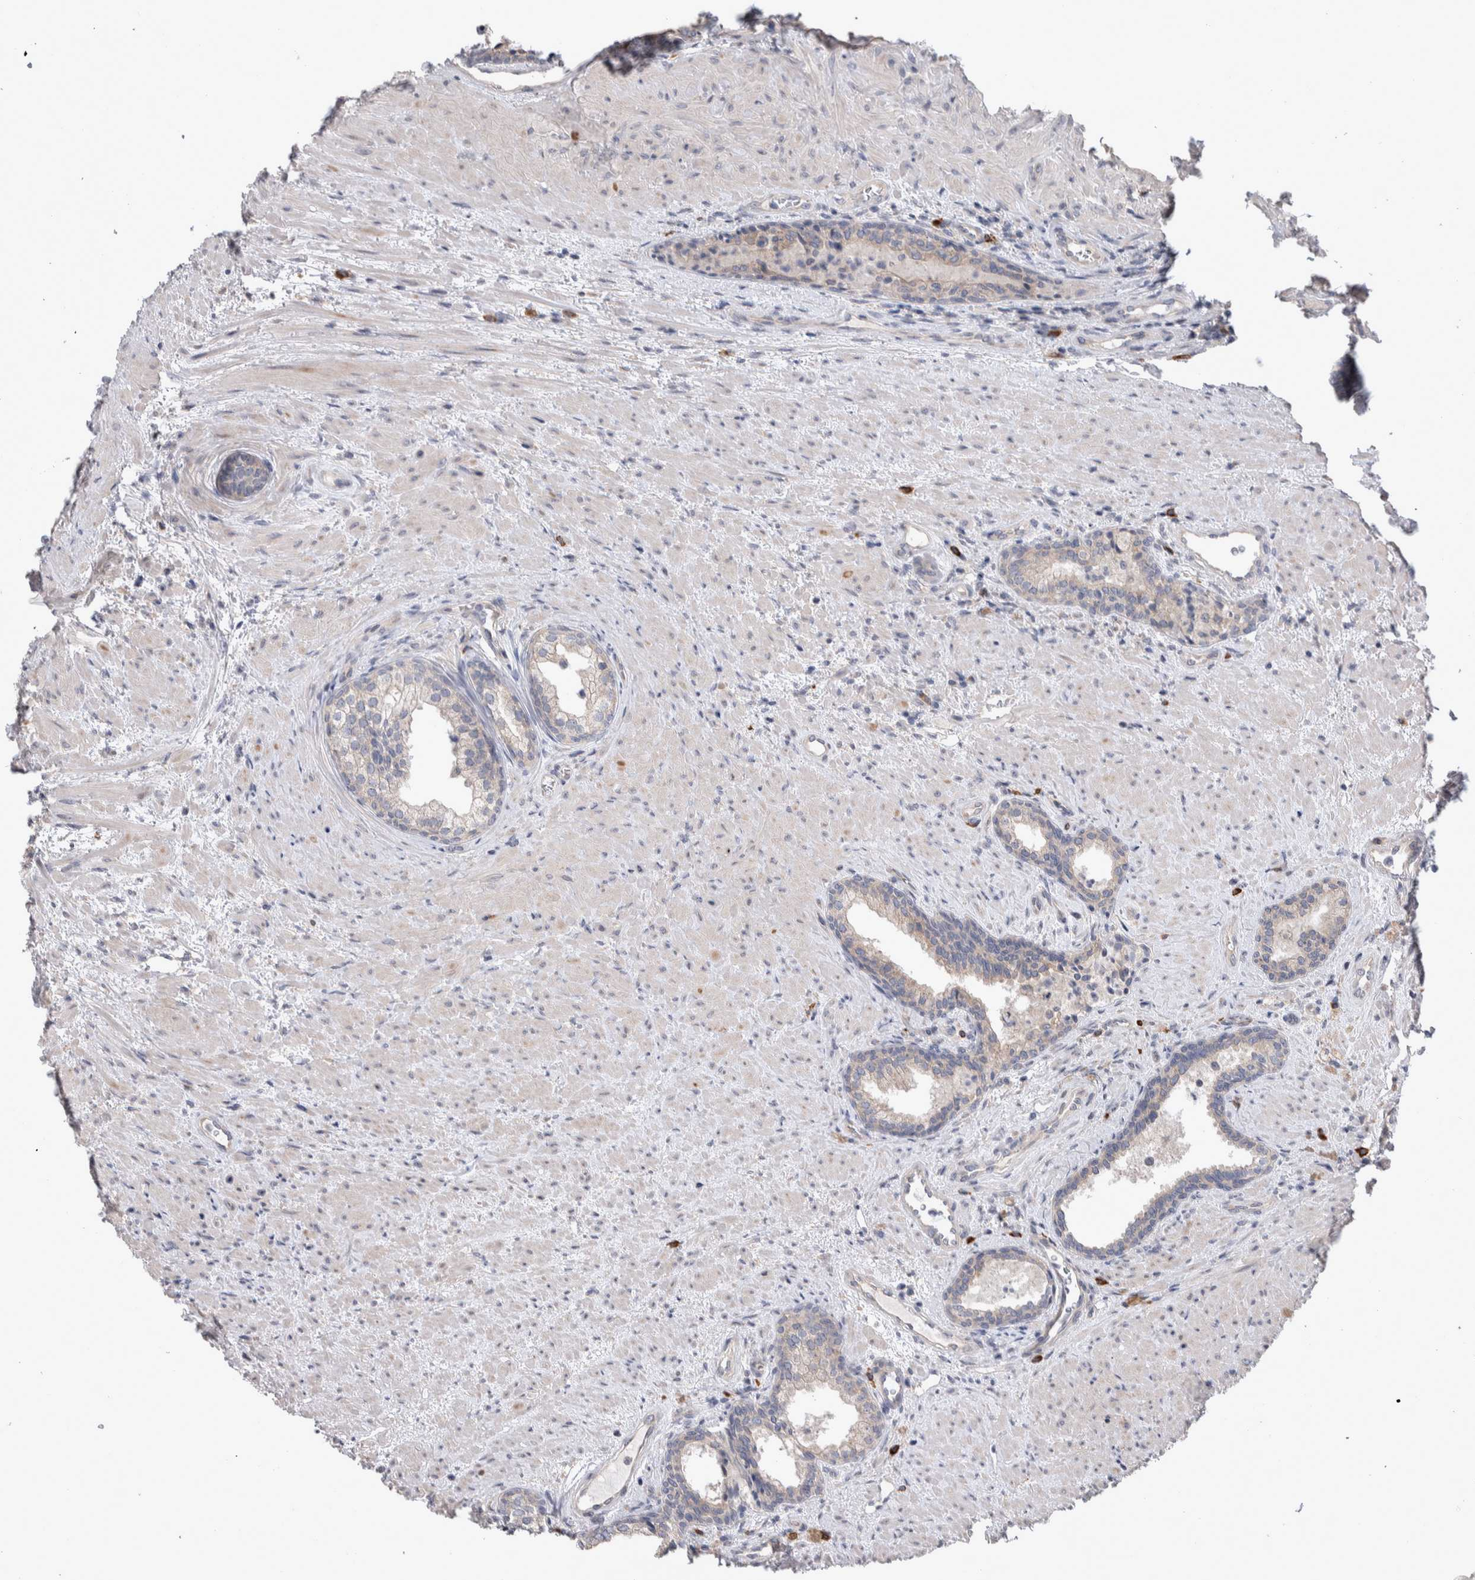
{"staining": {"intensity": "weak", "quantity": "25%-75%", "location": "cytoplasmic/membranous"}, "tissue": "prostate", "cell_type": "Glandular cells", "image_type": "normal", "snomed": [{"axis": "morphology", "description": "Normal tissue, NOS"}, {"axis": "topography", "description": "Prostate"}], "caption": "Prostate stained with DAB (3,3'-diaminobenzidine) immunohistochemistry (IHC) exhibits low levels of weak cytoplasmic/membranous expression in about 25%-75% of glandular cells.", "gene": "IBTK", "patient": {"sex": "male", "age": 76}}